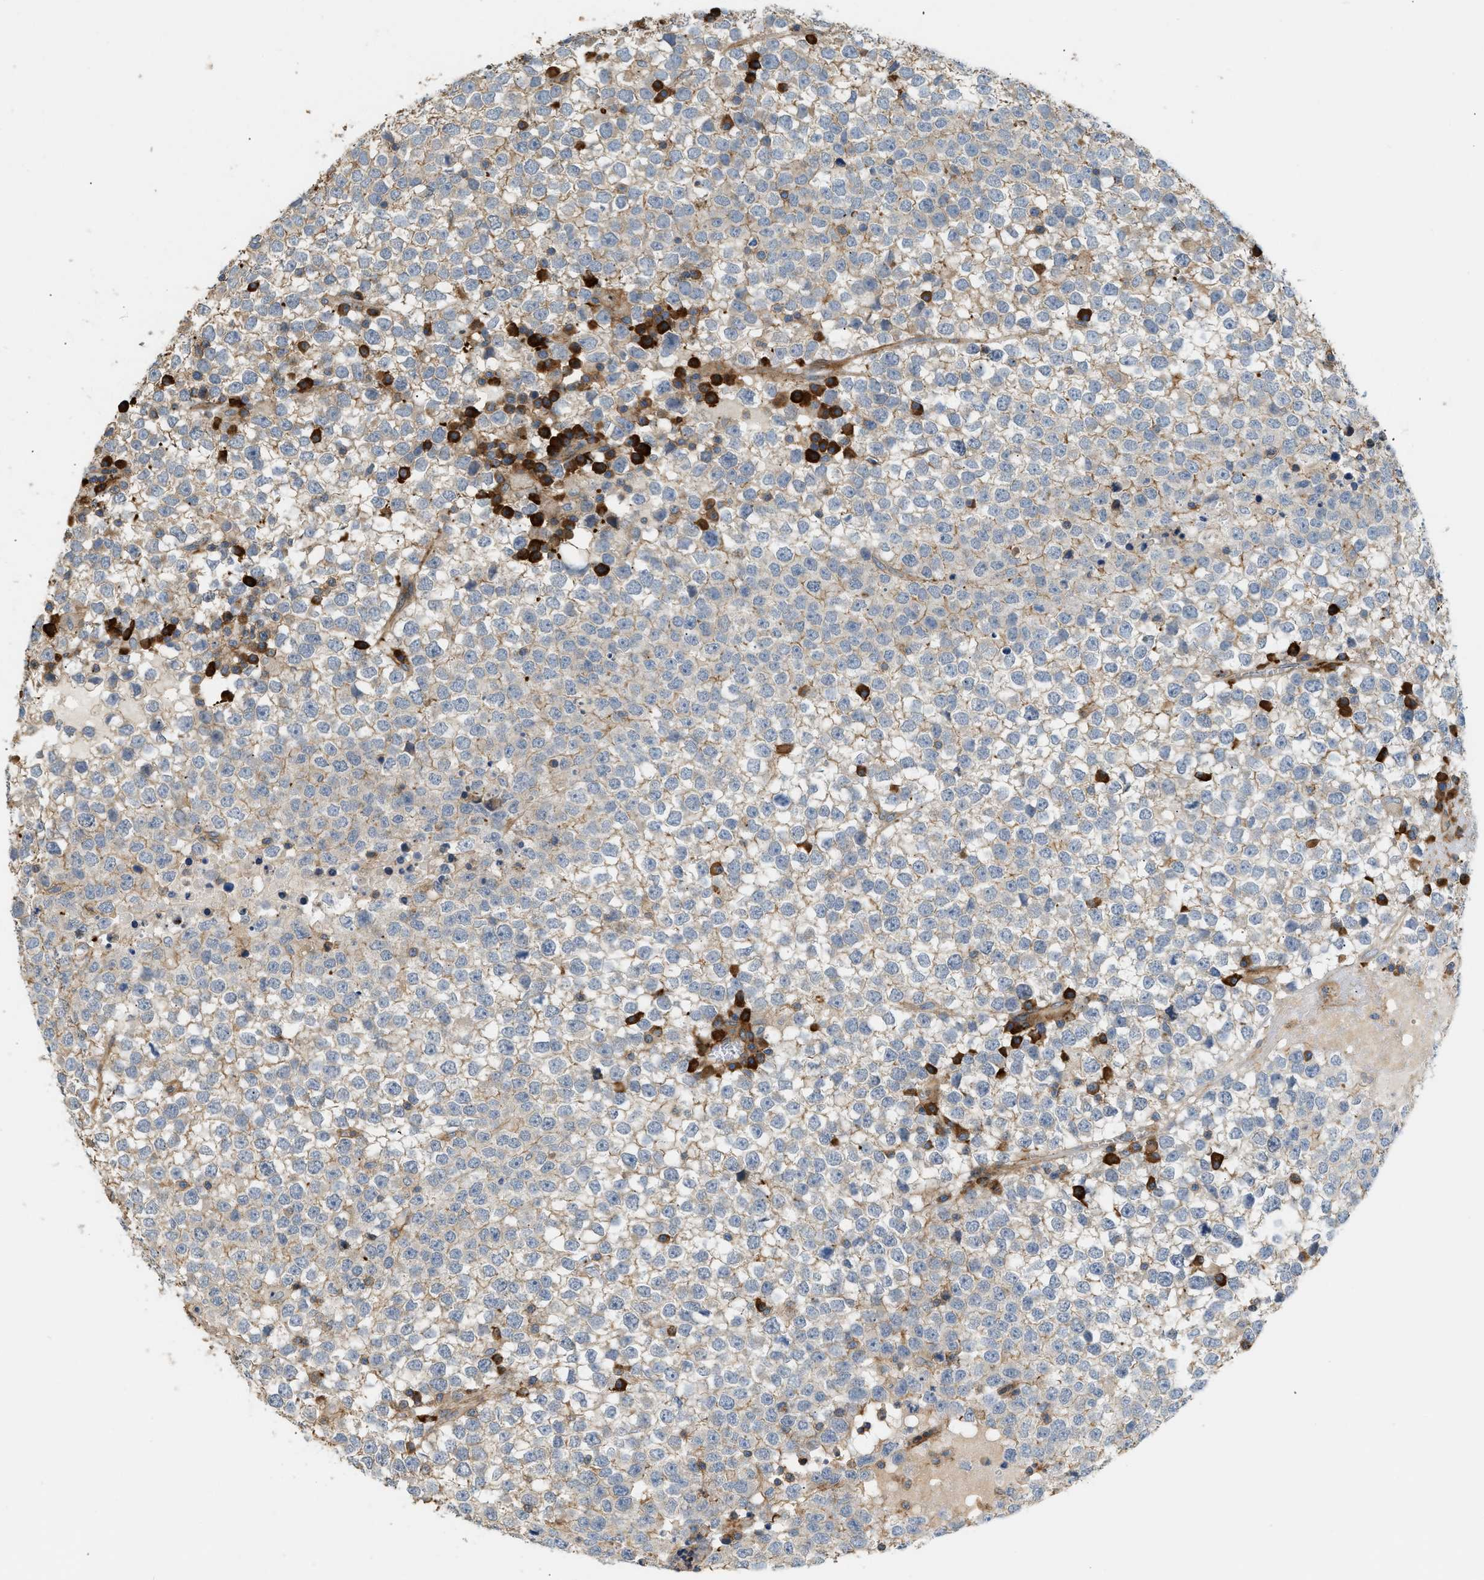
{"staining": {"intensity": "weak", "quantity": "25%-75%", "location": "cytoplasmic/membranous"}, "tissue": "testis cancer", "cell_type": "Tumor cells", "image_type": "cancer", "snomed": [{"axis": "morphology", "description": "Seminoma, NOS"}, {"axis": "topography", "description": "Testis"}], "caption": "Tumor cells reveal low levels of weak cytoplasmic/membranous positivity in approximately 25%-75% of cells in human testis cancer.", "gene": "BTN3A2", "patient": {"sex": "male", "age": 65}}